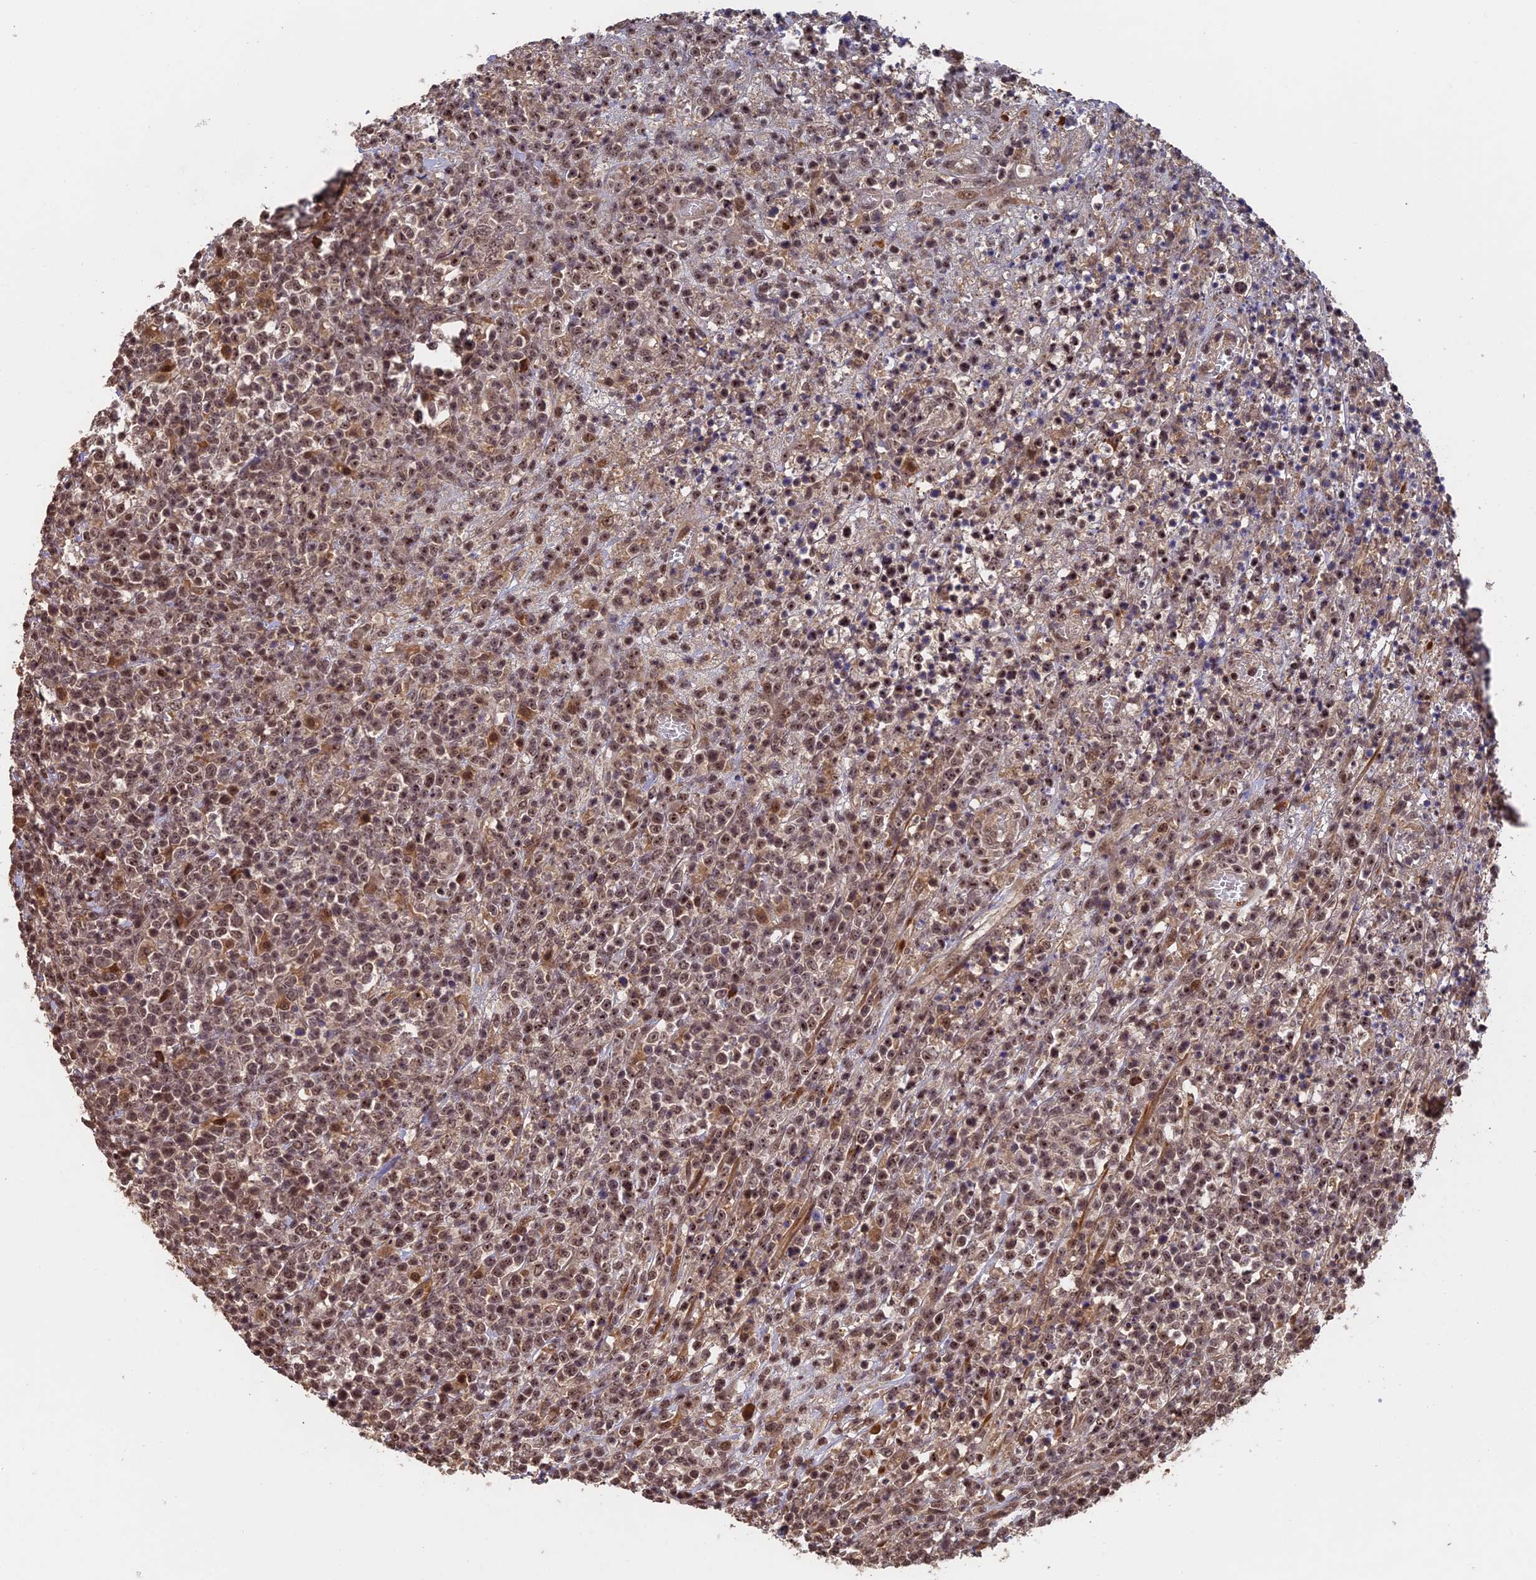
{"staining": {"intensity": "moderate", "quantity": ">75%", "location": "nuclear"}, "tissue": "lymphoma", "cell_type": "Tumor cells", "image_type": "cancer", "snomed": [{"axis": "morphology", "description": "Malignant lymphoma, non-Hodgkin's type, High grade"}, {"axis": "topography", "description": "Colon"}], "caption": "Immunohistochemistry histopathology image of lymphoma stained for a protein (brown), which reveals medium levels of moderate nuclear staining in about >75% of tumor cells.", "gene": "OSBPL1A", "patient": {"sex": "female", "age": 53}}